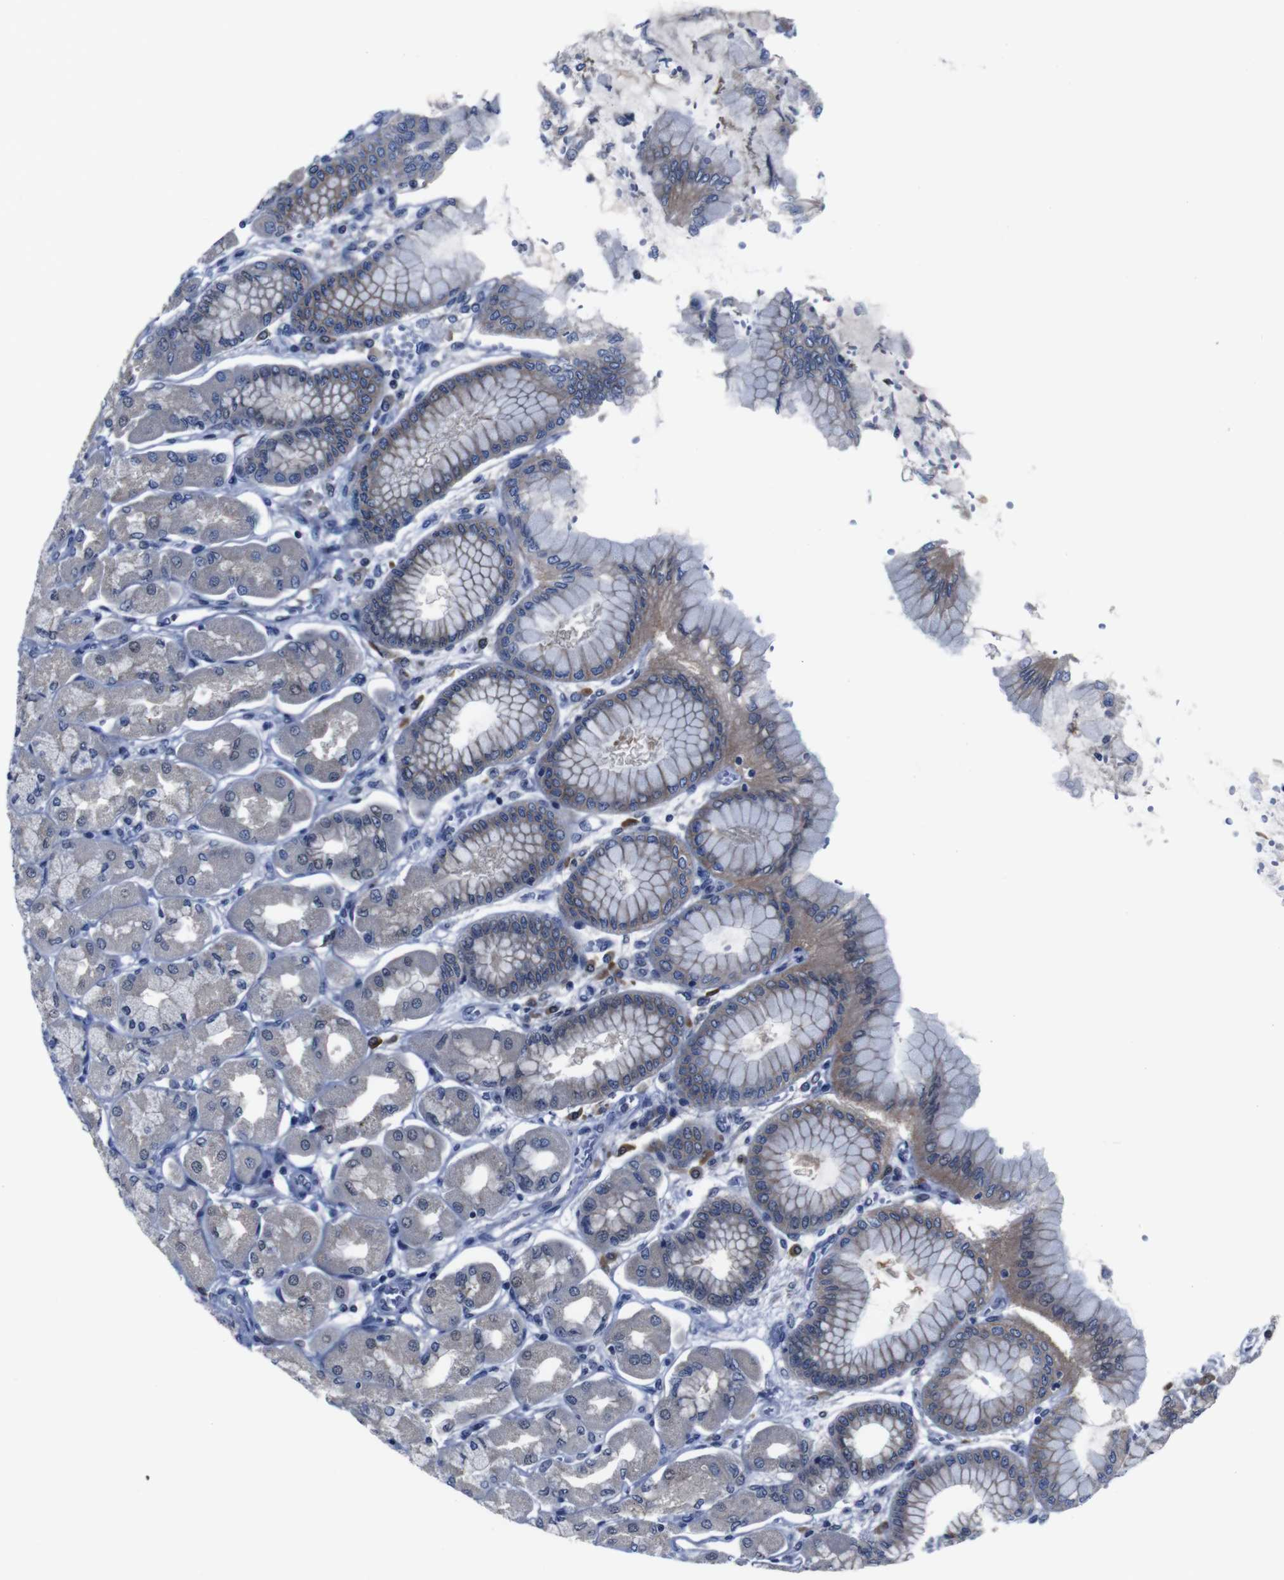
{"staining": {"intensity": "strong", "quantity": "<25%", "location": "cytoplasmic/membranous"}, "tissue": "stomach", "cell_type": "Glandular cells", "image_type": "normal", "snomed": [{"axis": "morphology", "description": "Normal tissue, NOS"}, {"axis": "topography", "description": "Stomach, upper"}], "caption": "An immunohistochemistry (IHC) photomicrograph of unremarkable tissue is shown. Protein staining in brown shows strong cytoplasmic/membranous positivity in stomach within glandular cells. (Brightfield microscopy of DAB IHC at high magnification).", "gene": "SEMA4B", "patient": {"sex": "female", "age": 56}}